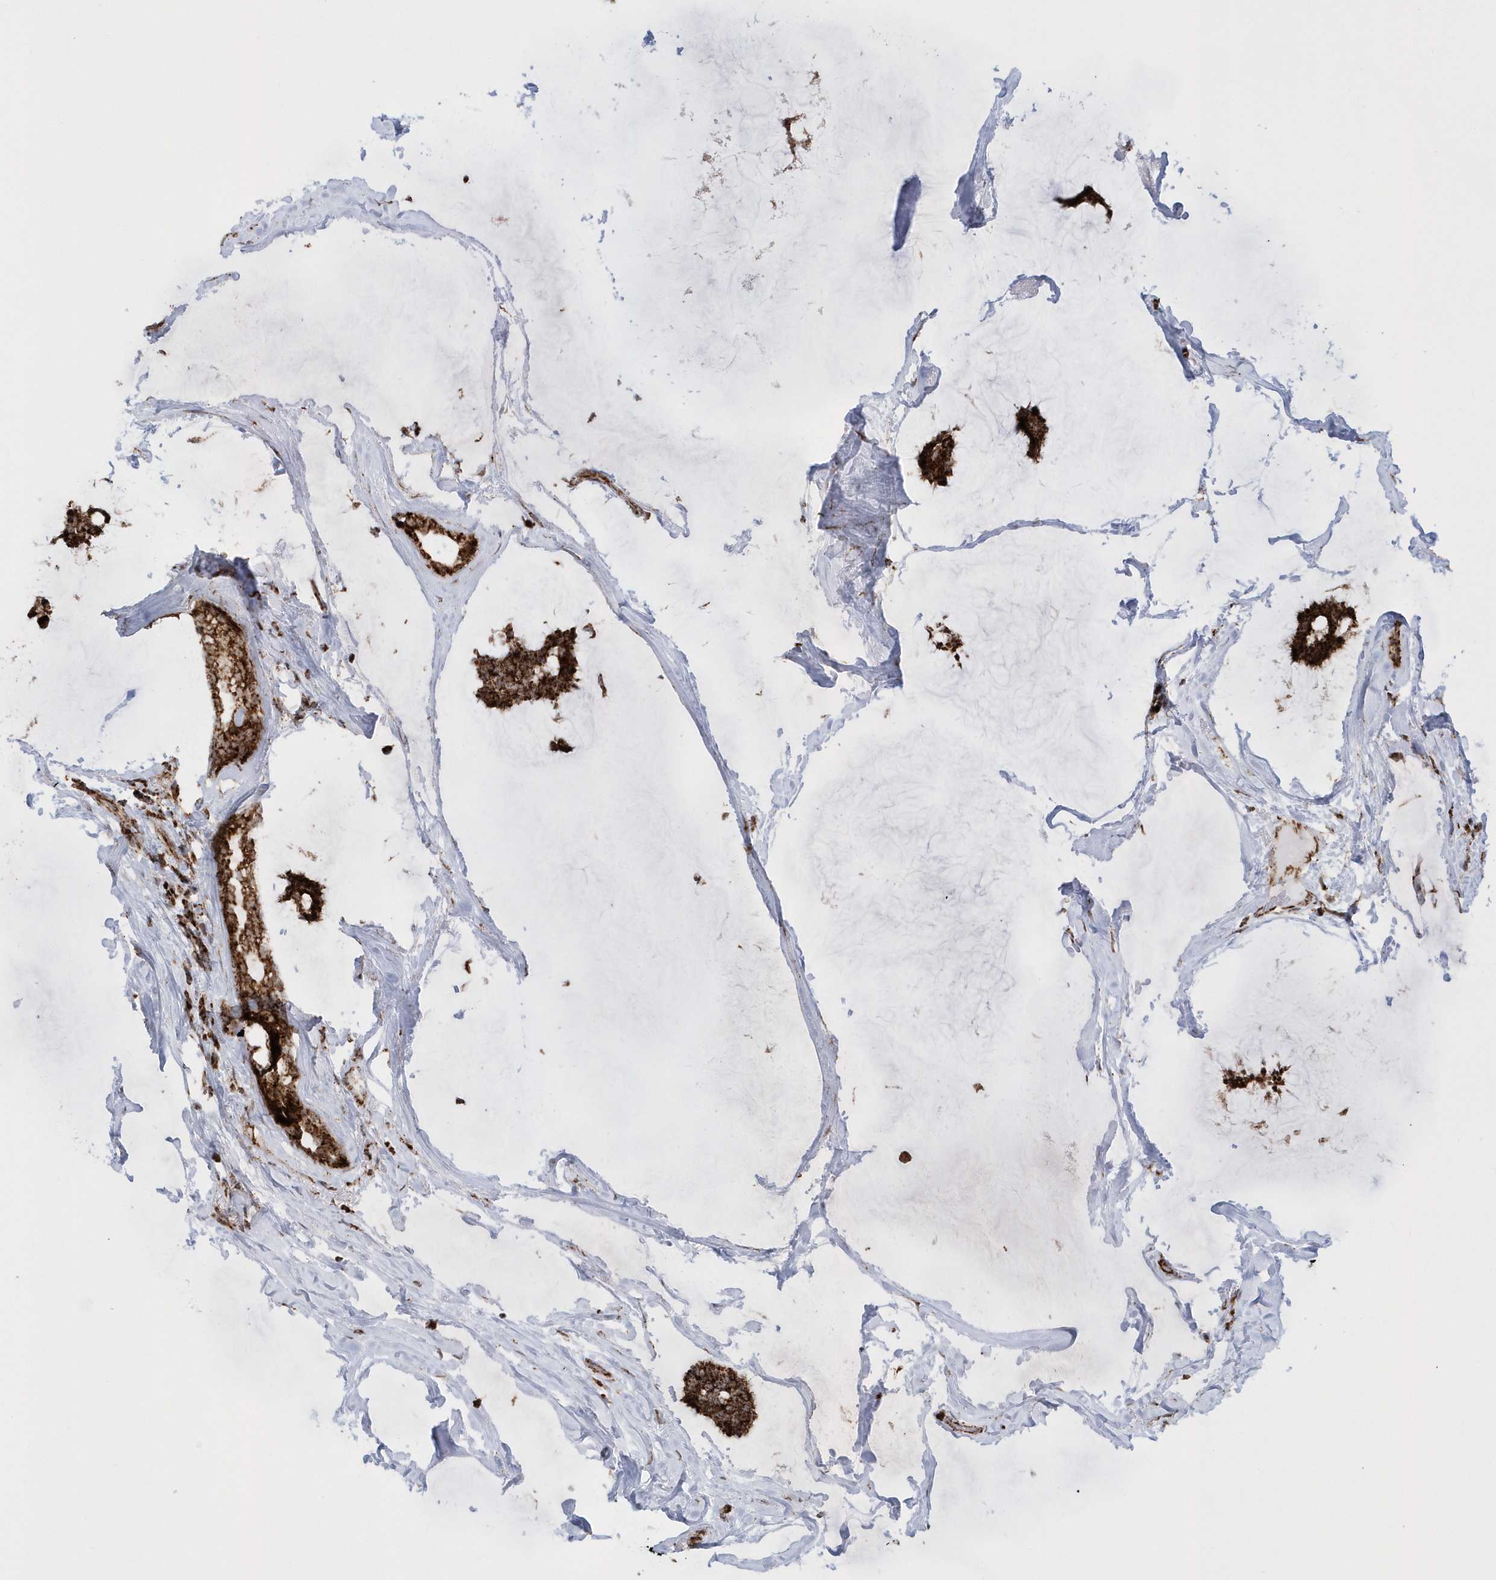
{"staining": {"intensity": "strong", "quantity": ">75%", "location": "cytoplasmic/membranous"}, "tissue": "breast cancer", "cell_type": "Tumor cells", "image_type": "cancer", "snomed": [{"axis": "morphology", "description": "Duct carcinoma"}, {"axis": "topography", "description": "Breast"}], "caption": "Human breast cancer (infiltrating ductal carcinoma) stained with a brown dye demonstrates strong cytoplasmic/membranous positive positivity in approximately >75% of tumor cells.", "gene": "CRY2", "patient": {"sex": "female", "age": 93}}